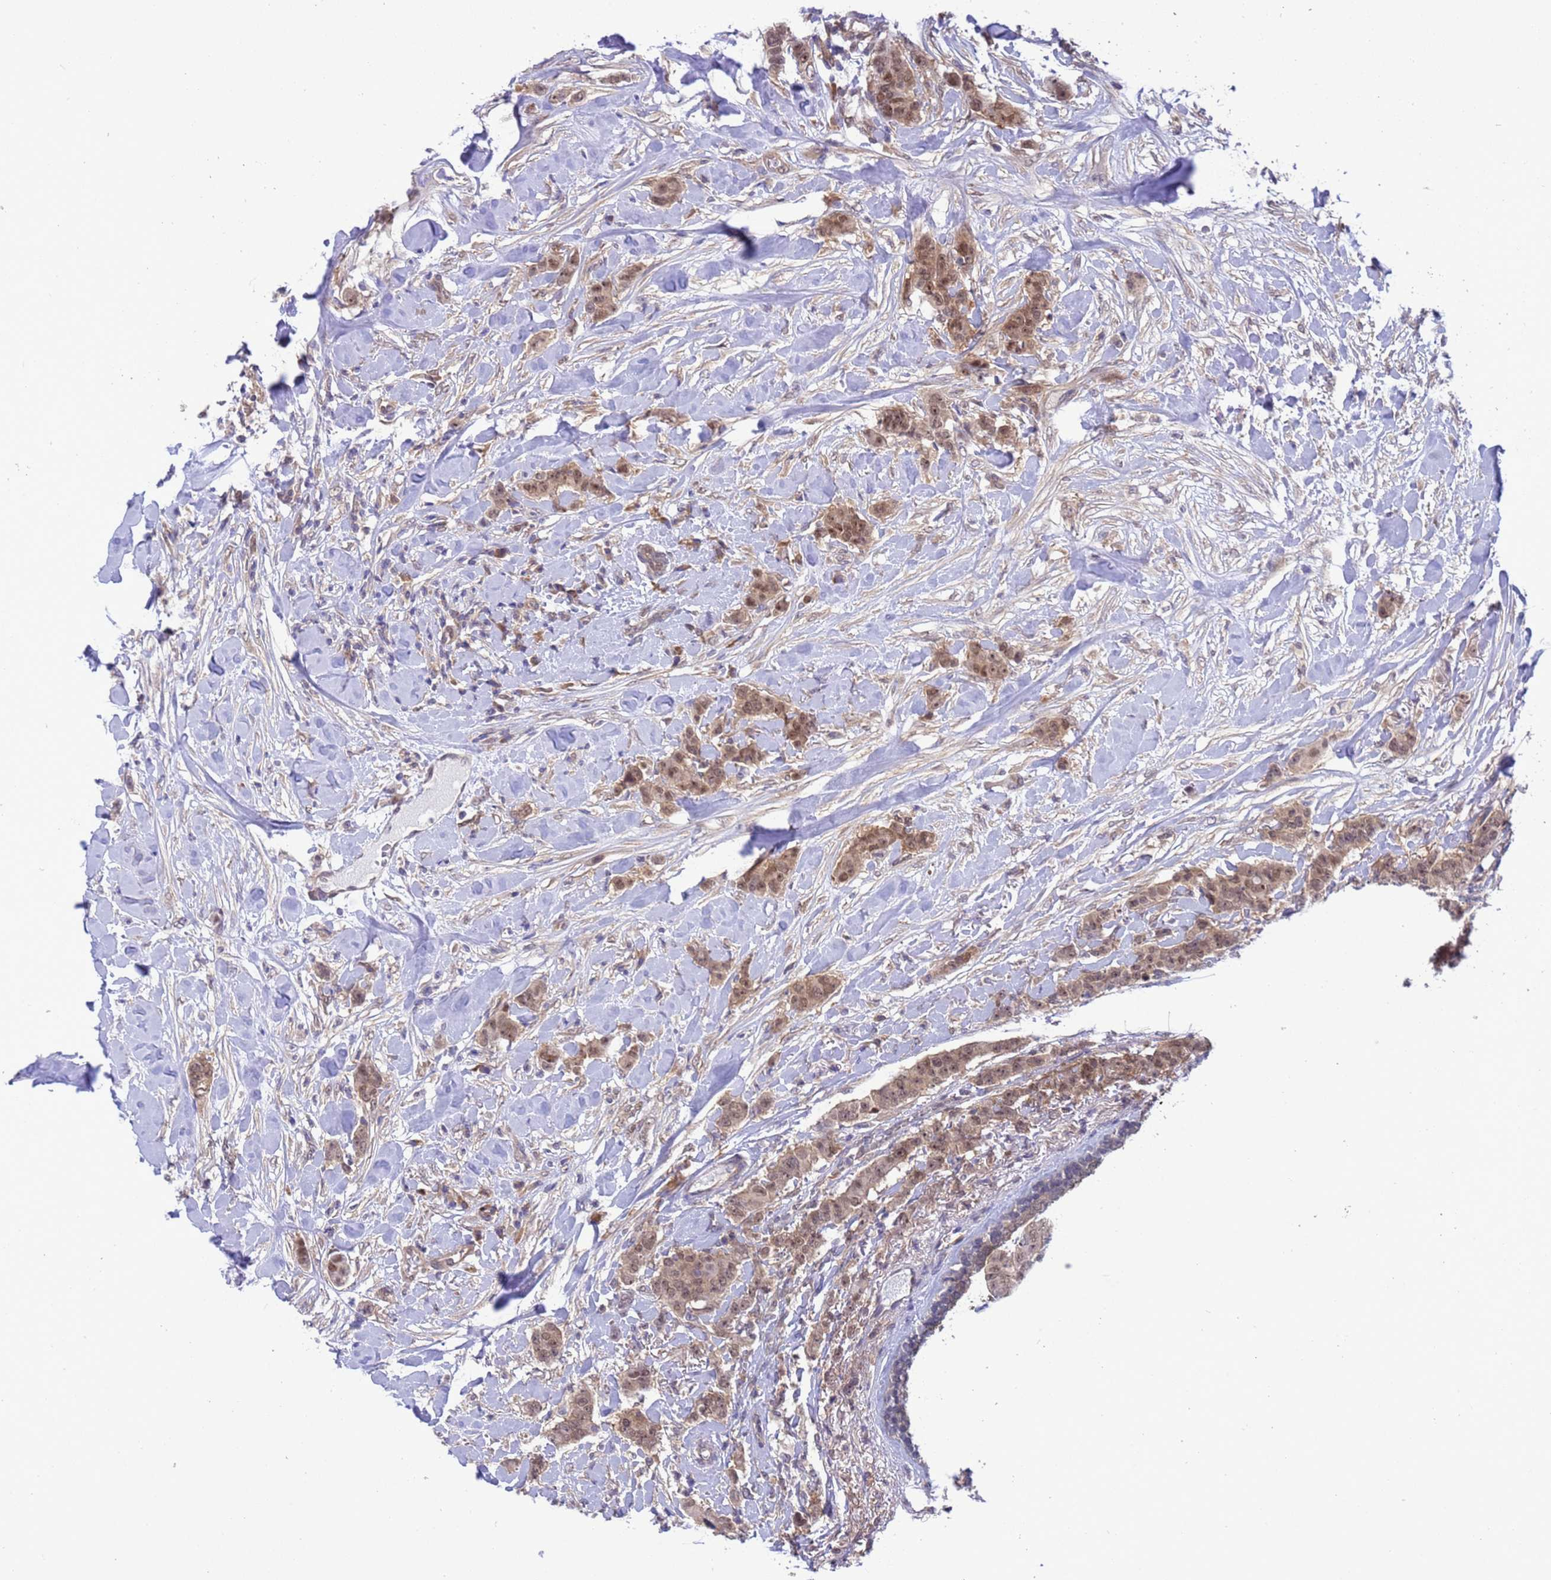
{"staining": {"intensity": "moderate", "quantity": ">75%", "location": "cytoplasmic/membranous,nuclear"}, "tissue": "breast cancer", "cell_type": "Tumor cells", "image_type": "cancer", "snomed": [{"axis": "morphology", "description": "Duct carcinoma"}, {"axis": "topography", "description": "Breast"}], "caption": "Immunohistochemistry histopathology image of human invasive ductal carcinoma (breast) stained for a protein (brown), which demonstrates medium levels of moderate cytoplasmic/membranous and nuclear expression in about >75% of tumor cells.", "gene": "ZNF461", "patient": {"sex": "female", "age": 40}}